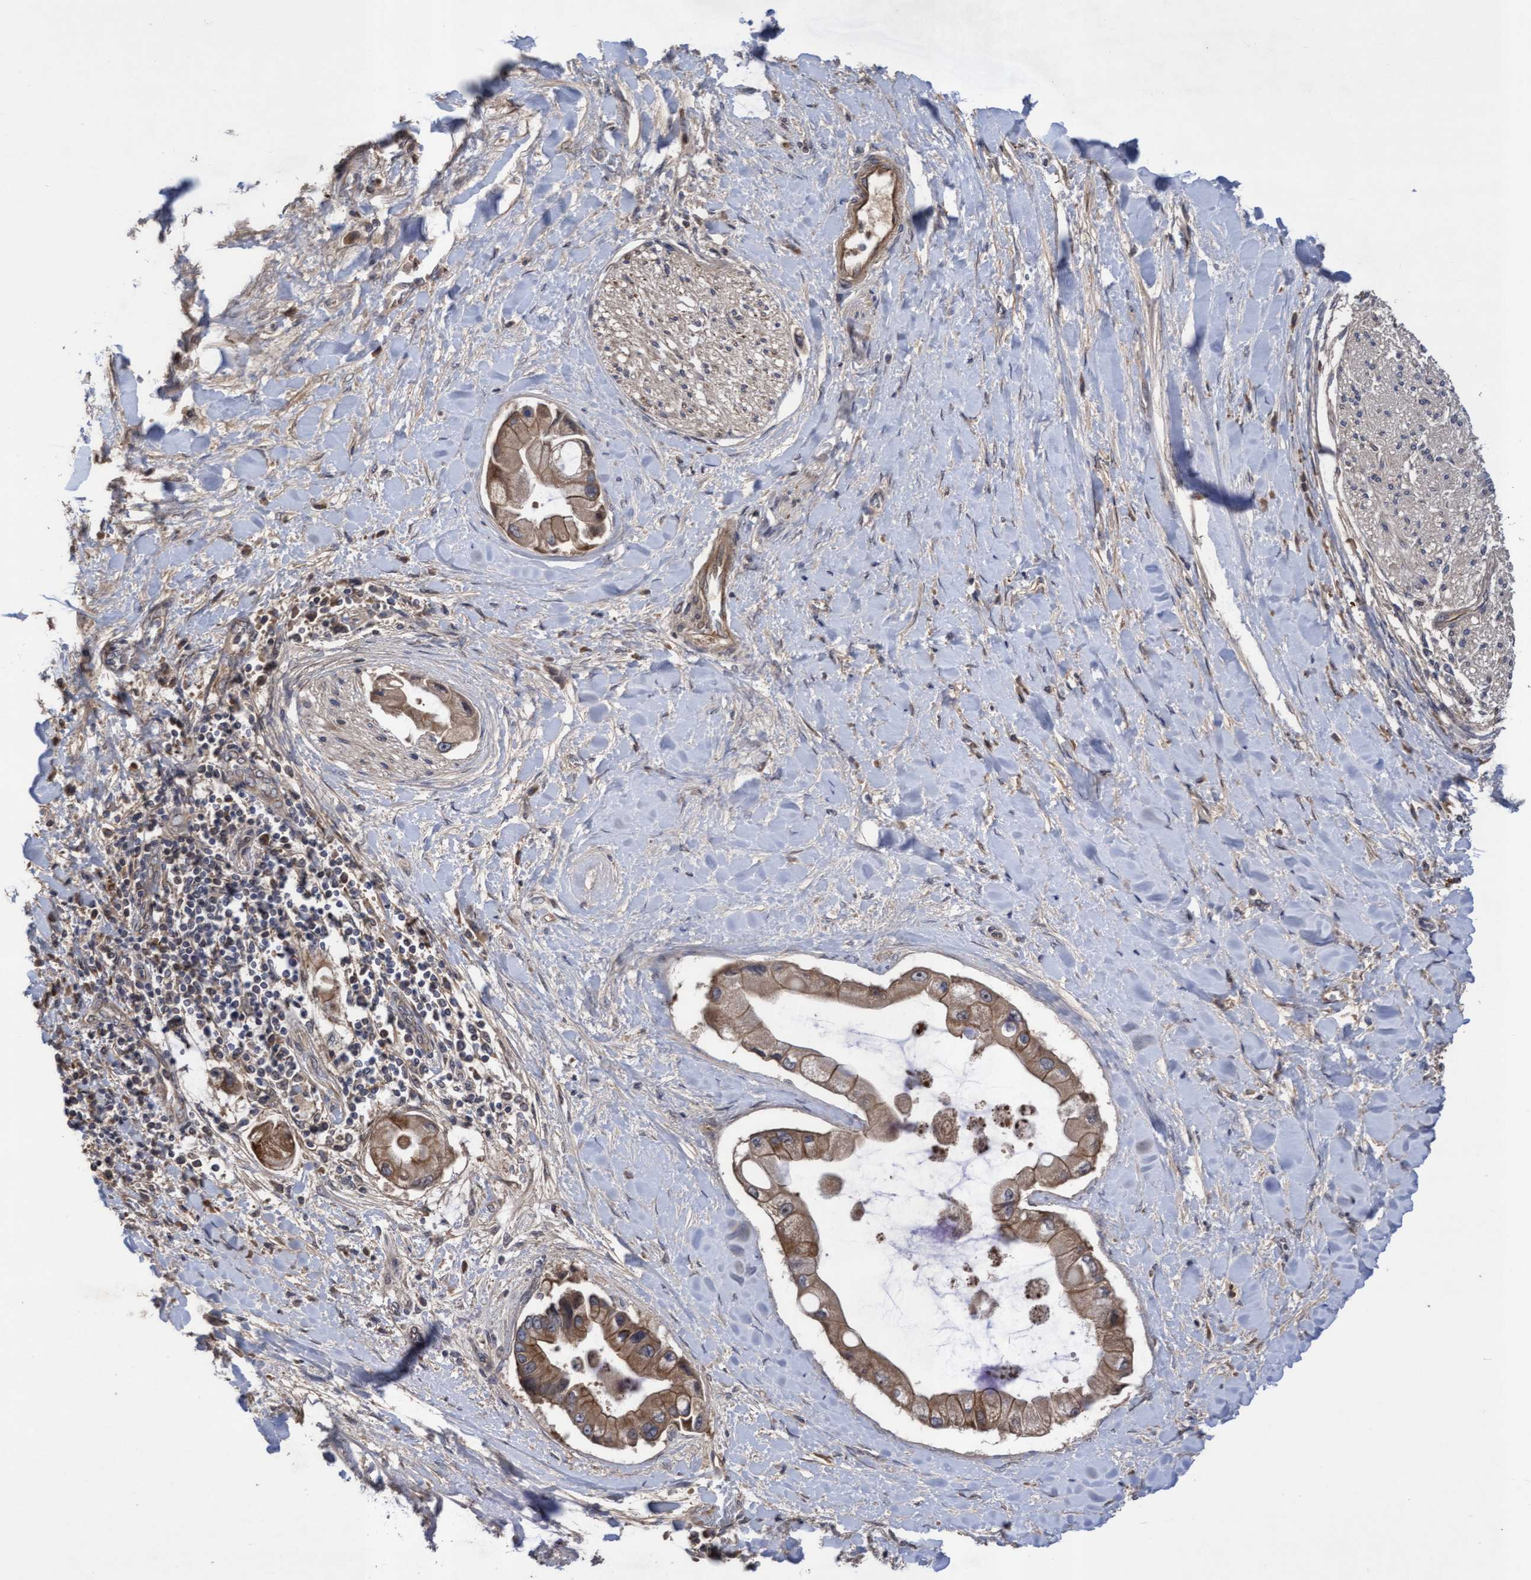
{"staining": {"intensity": "moderate", "quantity": ">75%", "location": "cytoplasmic/membranous"}, "tissue": "liver cancer", "cell_type": "Tumor cells", "image_type": "cancer", "snomed": [{"axis": "morphology", "description": "Cholangiocarcinoma"}, {"axis": "topography", "description": "Liver"}], "caption": "Immunohistochemical staining of human liver cancer (cholangiocarcinoma) exhibits moderate cytoplasmic/membranous protein positivity in approximately >75% of tumor cells.", "gene": "COBL", "patient": {"sex": "male", "age": 50}}